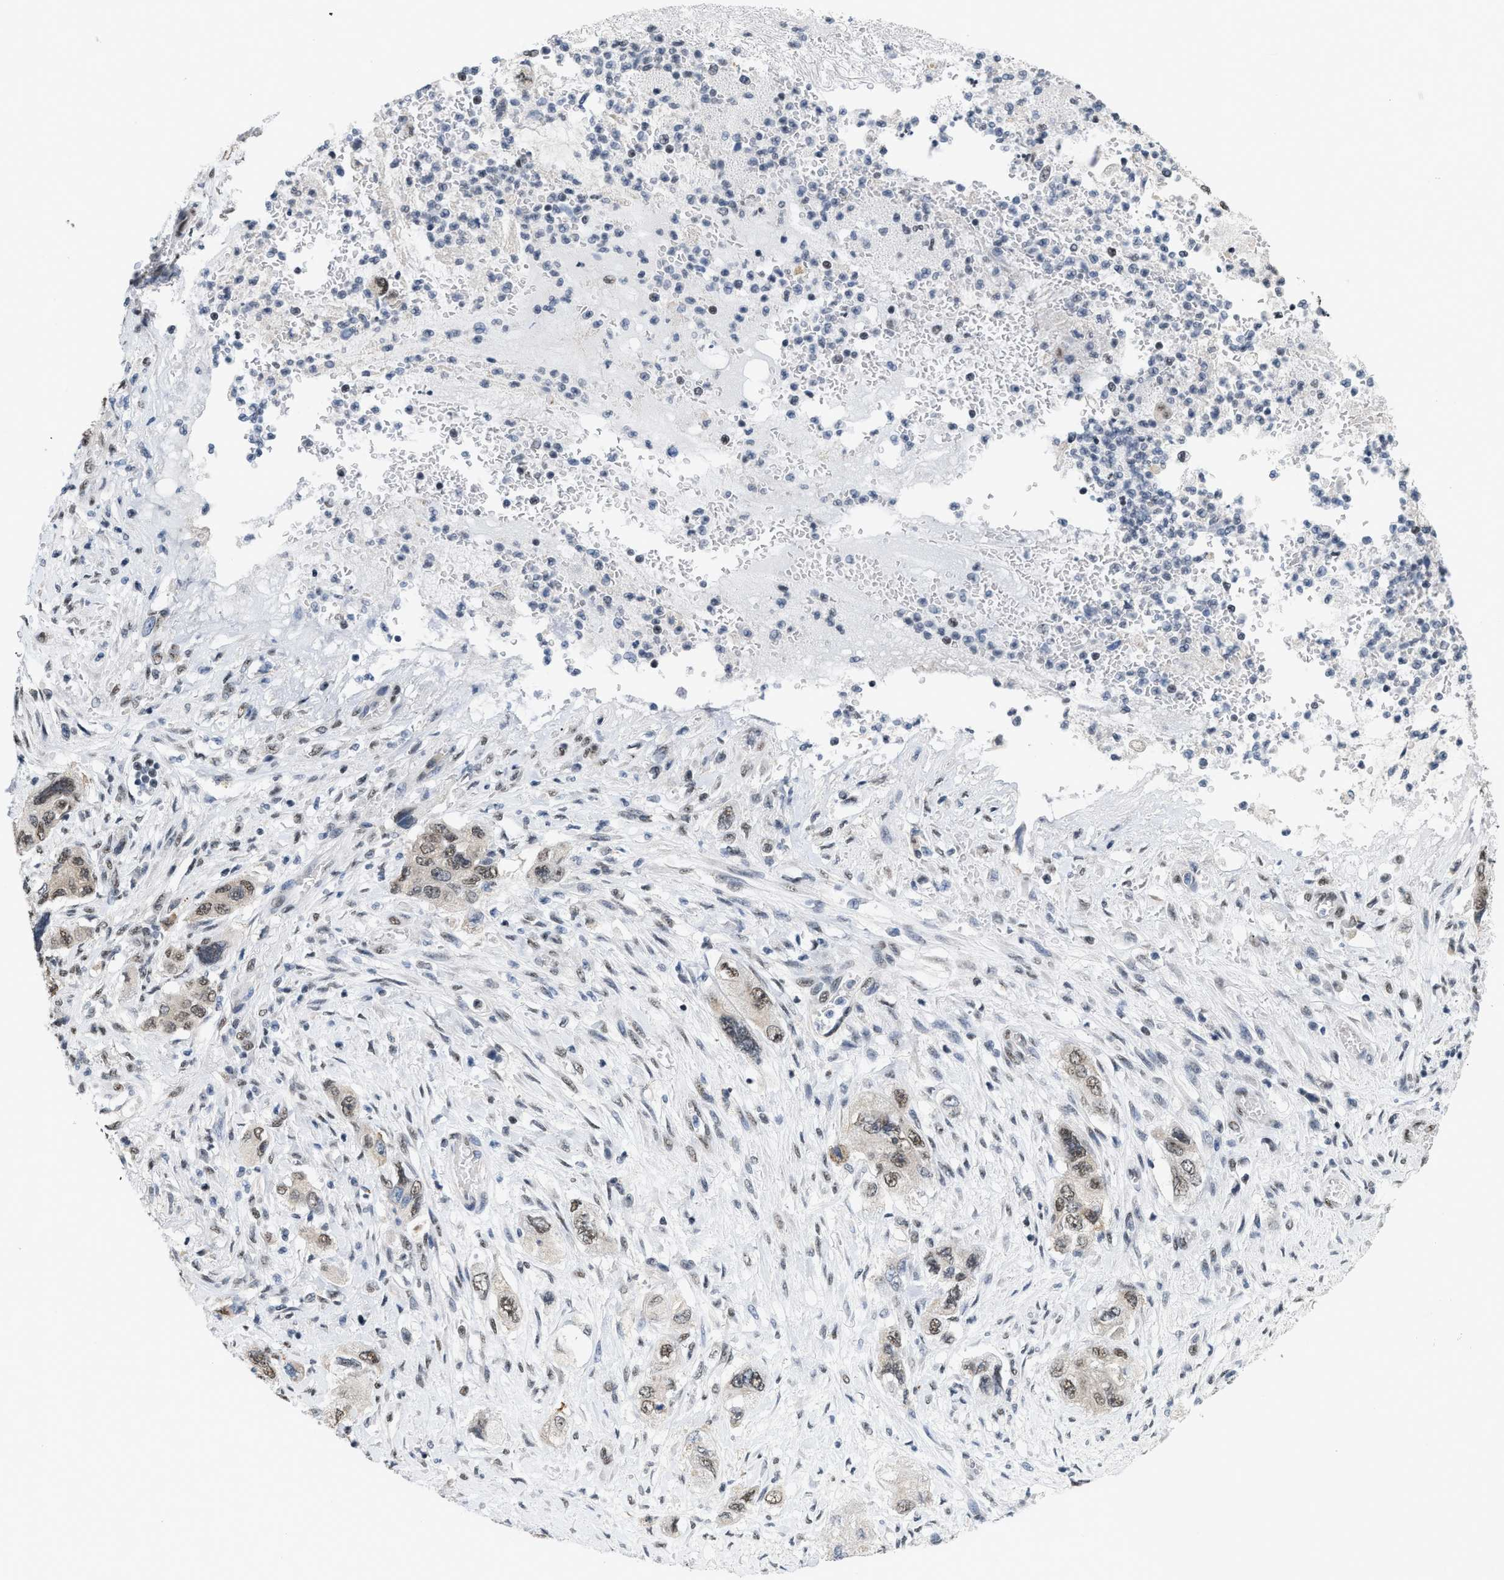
{"staining": {"intensity": "weak", "quantity": ">75%", "location": "nuclear"}, "tissue": "pancreatic cancer", "cell_type": "Tumor cells", "image_type": "cancer", "snomed": [{"axis": "morphology", "description": "Adenocarcinoma, NOS"}, {"axis": "topography", "description": "Pancreas"}], "caption": "This histopathology image shows immunohistochemistry (IHC) staining of adenocarcinoma (pancreatic), with low weak nuclear positivity in approximately >75% of tumor cells.", "gene": "RAF1", "patient": {"sex": "female", "age": 73}}